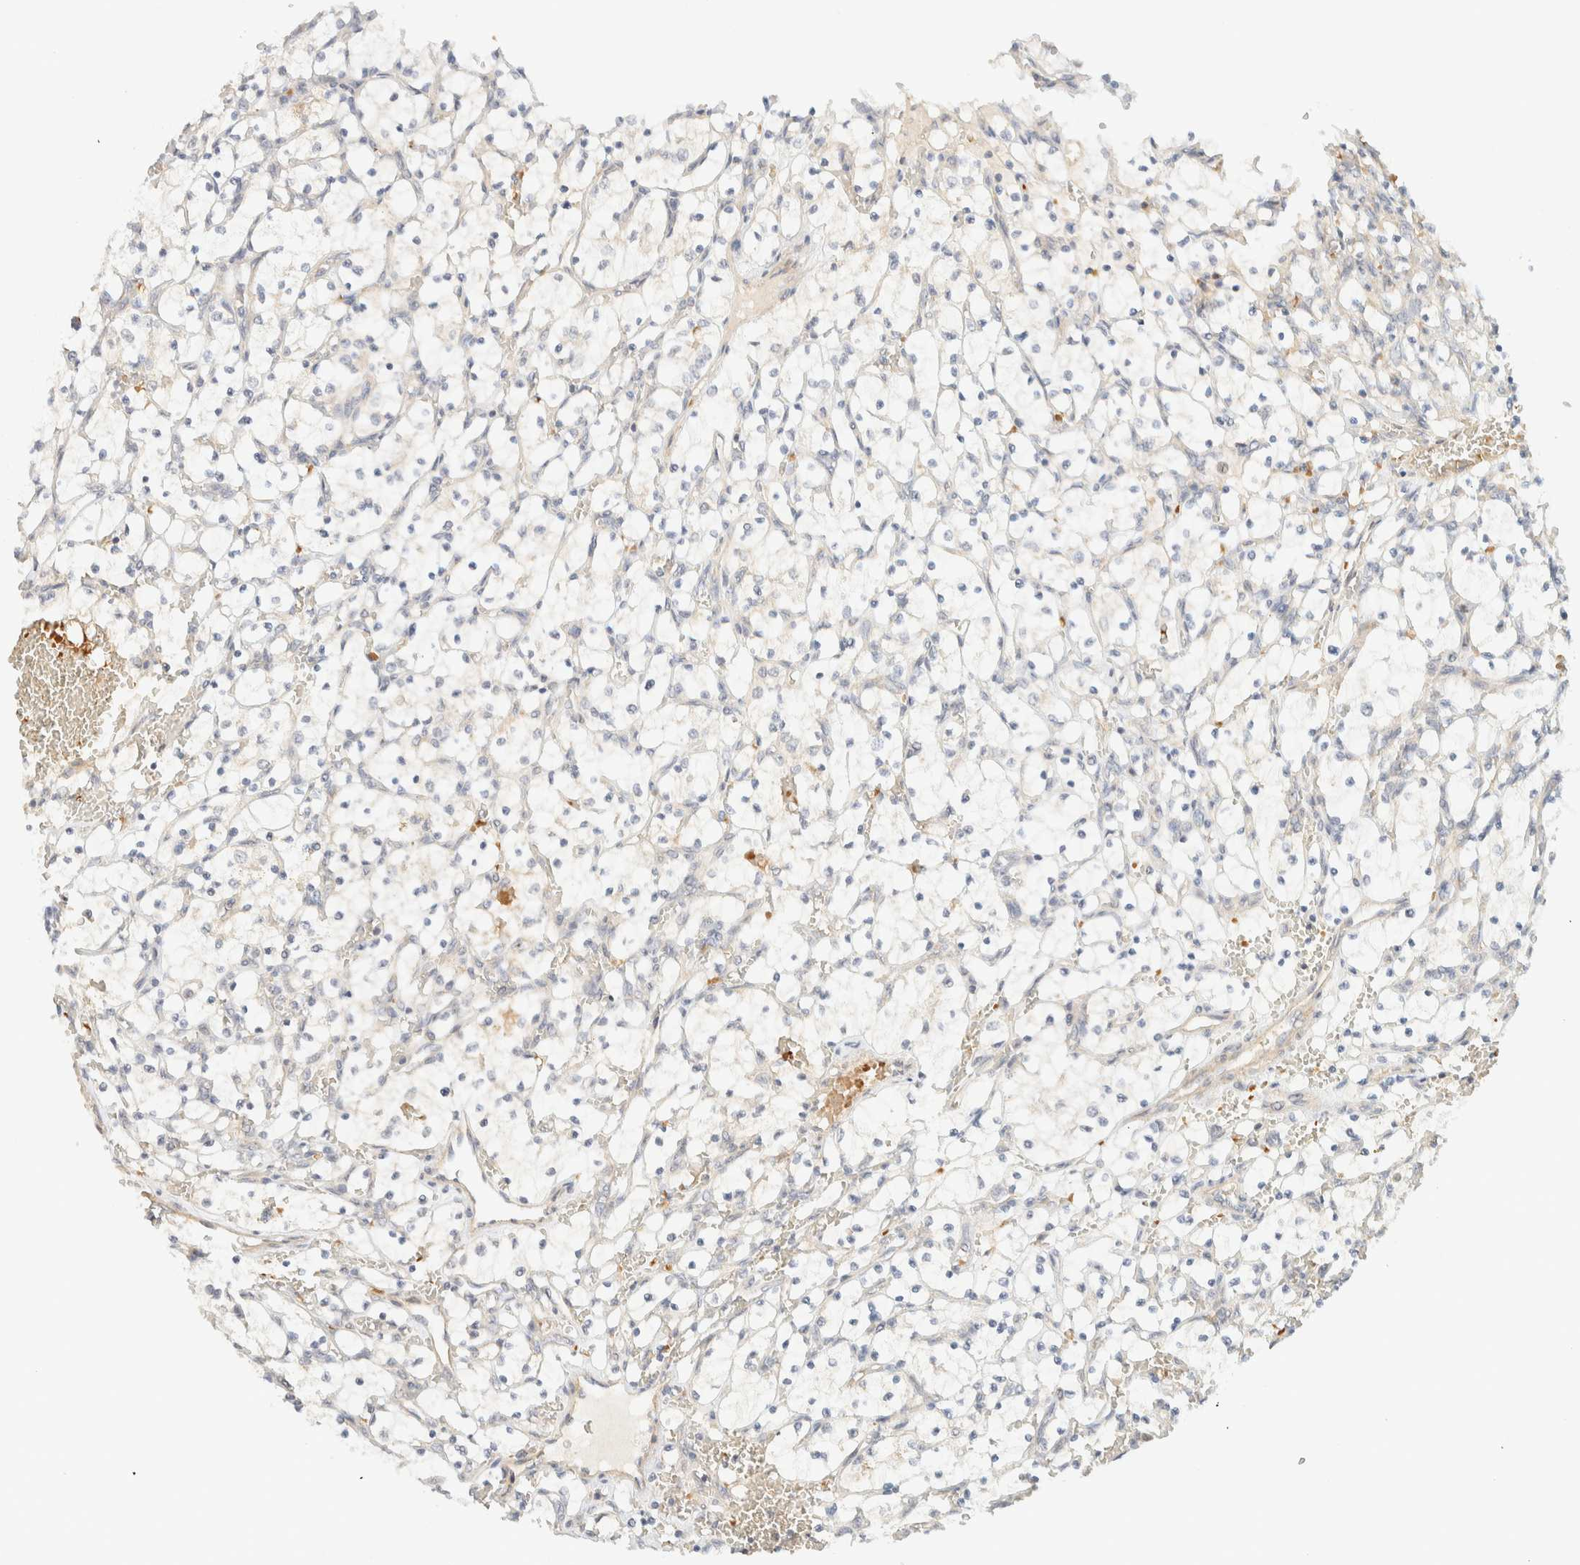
{"staining": {"intensity": "negative", "quantity": "none", "location": "none"}, "tissue": "renal cancer", "cell_type": "Tumor cells", "image_type": "cancer", "snomed": [{"axis": "morphology", "description": "Adenocarcinoma, NOS"}, {"axis": "topography", "description": "Kidney"}], "caption": "Photomicrograph shows no significant protein positivity in tumor cells of renal adenocarcinoma. (DAB (3,3'-diaminobenzidine) immunohistochemistry (IHC) visualized using brightfield microscopy, high magnification).", "gene": "TNK1", "patient": {"sex": "female", "age": 69}}